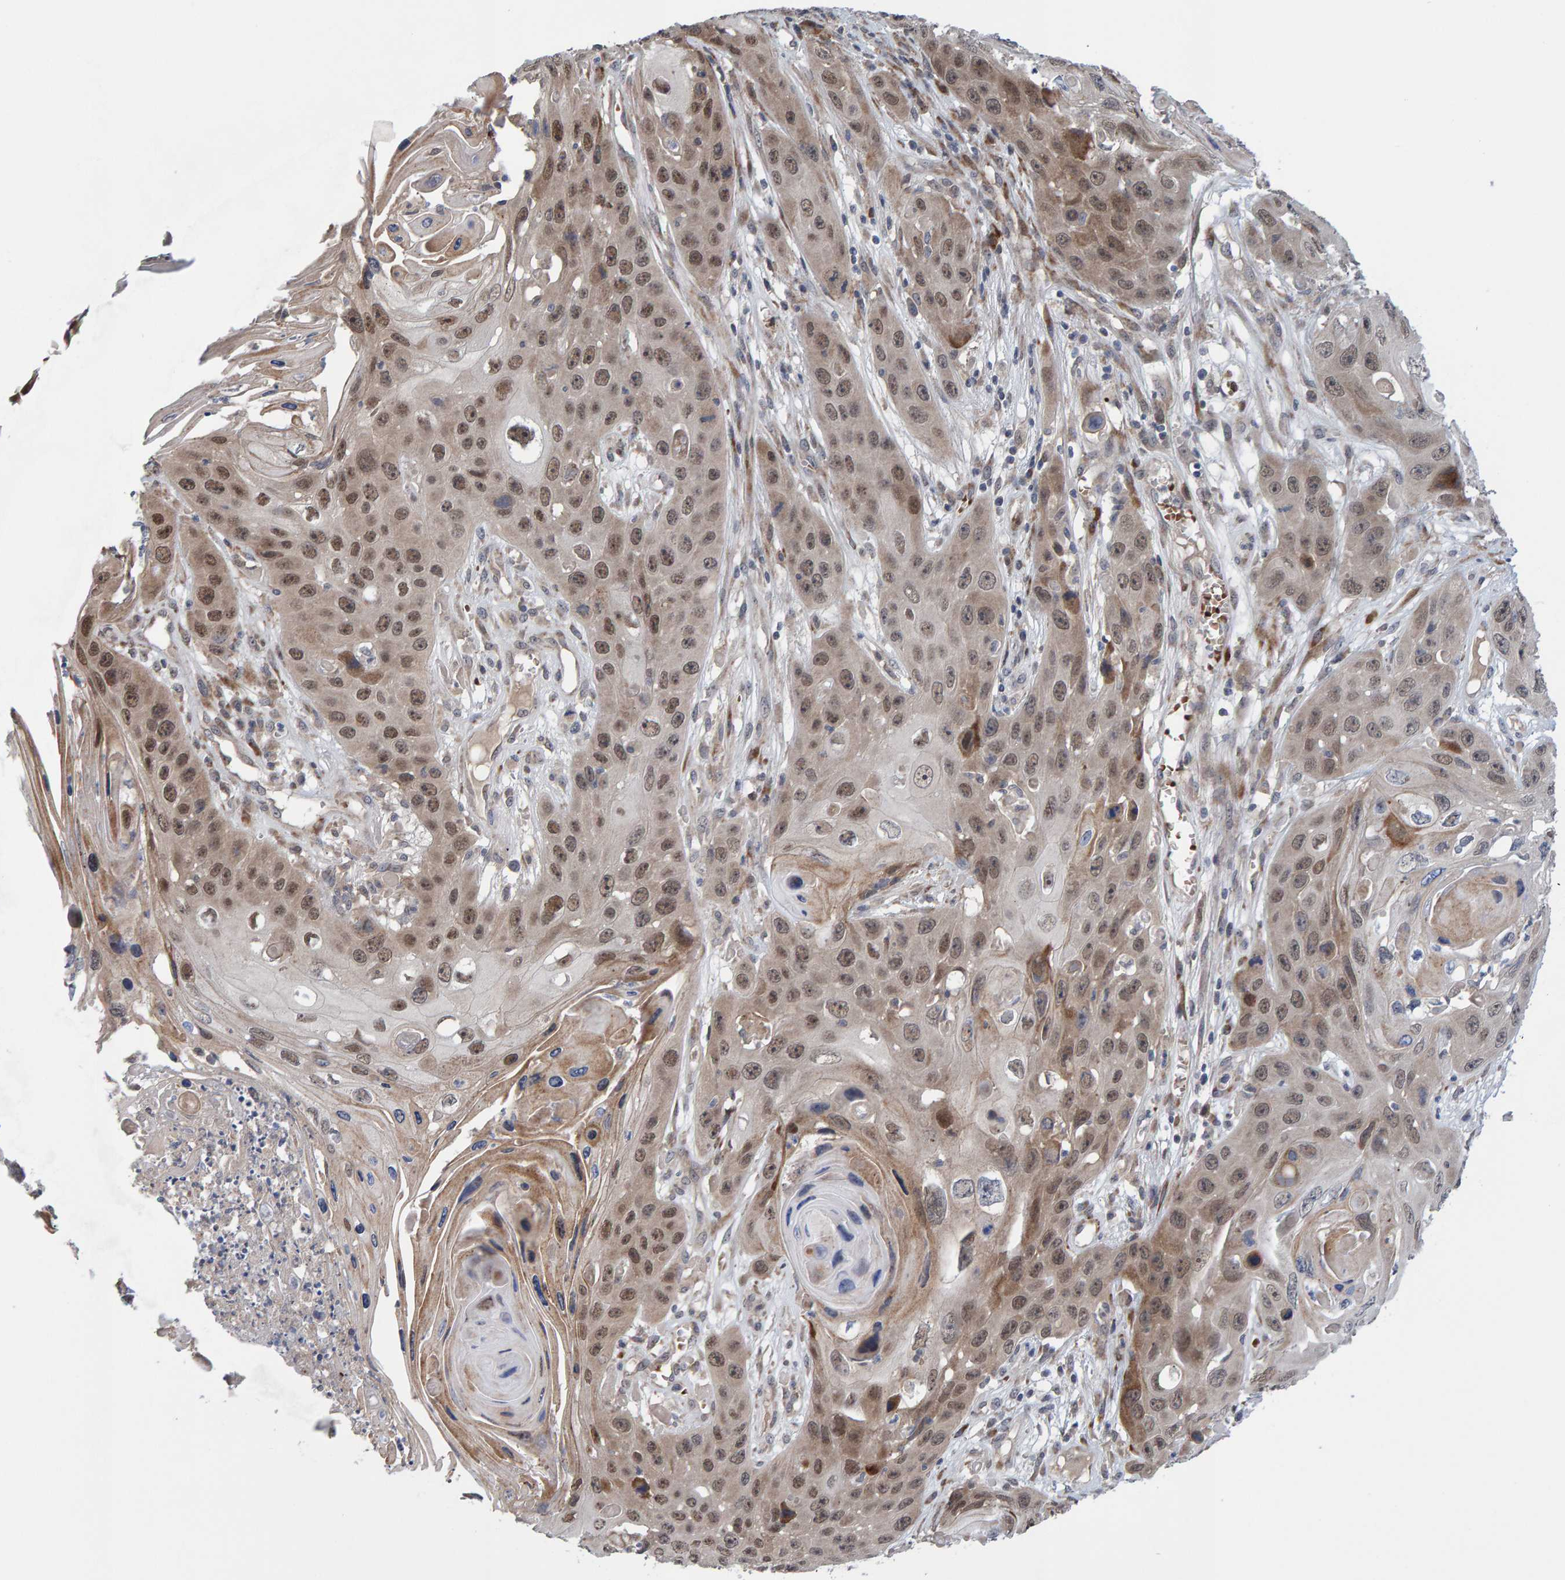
{"staining": {"intensity": "moderate", "quantity": ">75%", "location": "cytoplasmic/membranous,nuclear"}, "tissue": "skin cancer", "cell_type": "Tumor cells", "image_type": "cancer", "snomed": [{"axis": "morphology", "description": "Squamous cell carcinoma, NOS"}, {"axis": "topography", "description": "Skin"}], "caption": "This image displays skin squamous cell carcinoma stained with IHC to label a protein in brown. The cytoplasmic/membranous and nuclear of tumor cells show moderate positivity for the protein. Nuclei are counter-stained blue.", "gene": "MFSD6L", "patient": {"sex": "male", "age": 55}}